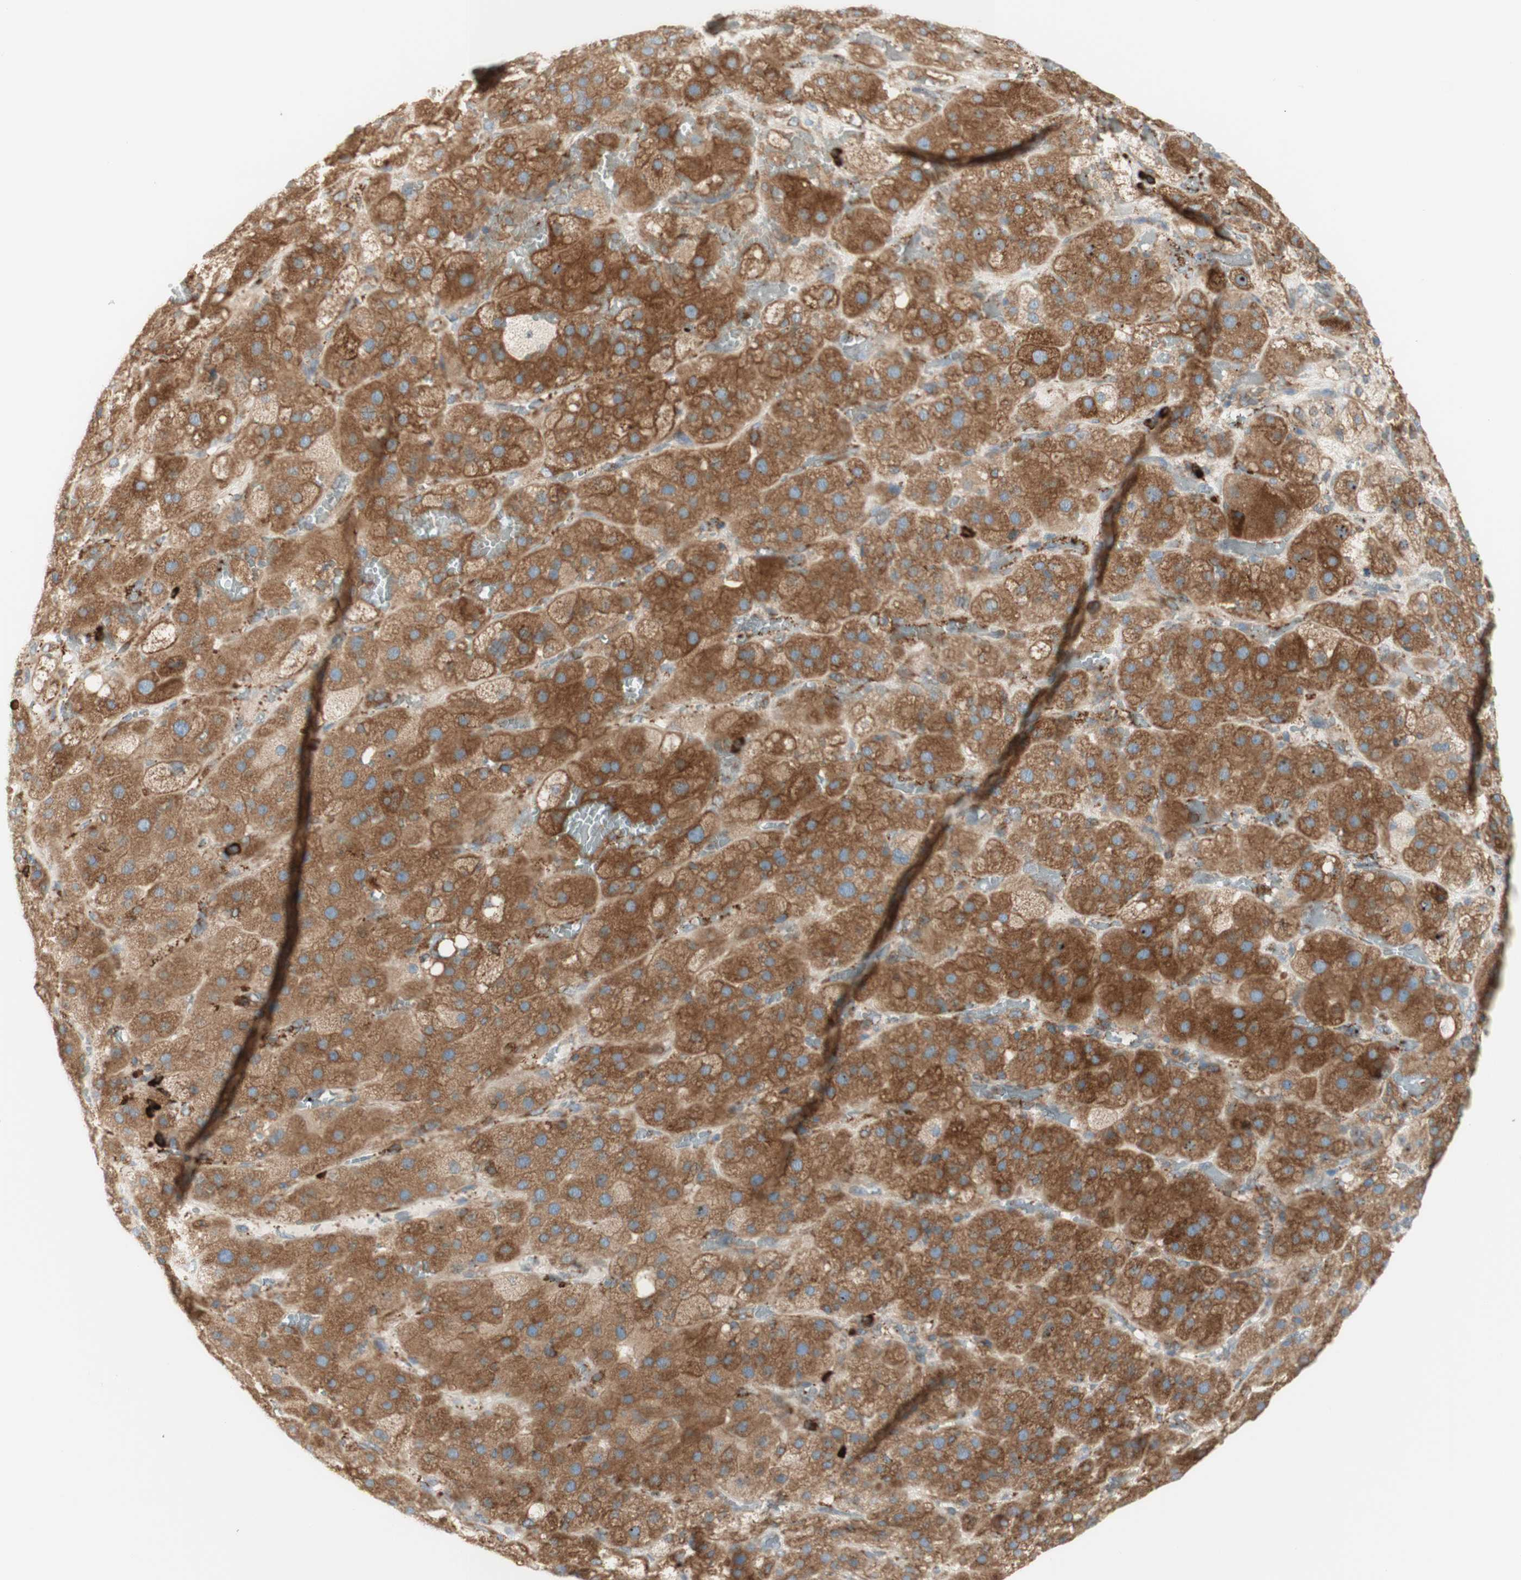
{"staining": {"intensity": "moderate", "quantity": ">75%", "location": "cytoplasmic/membranous"}, "tissue": "adrenal gland", "cell_type": "Glandular cells", "image_type": "normal", "snomed": [{"axis": "morphology", "description": "Normal tissue, NOS"}, {"axis": "topography", "description": "Adrenal gland"}], "caption": "An image showing moderate cytoplasmic/membranous staining in approximately >75% of glandular cells in unremarkable adrenal gland, as visualized by brown immunohistochemical staining.", "gene": "MANF", "patient": {"sex": "female", "age": 47}}